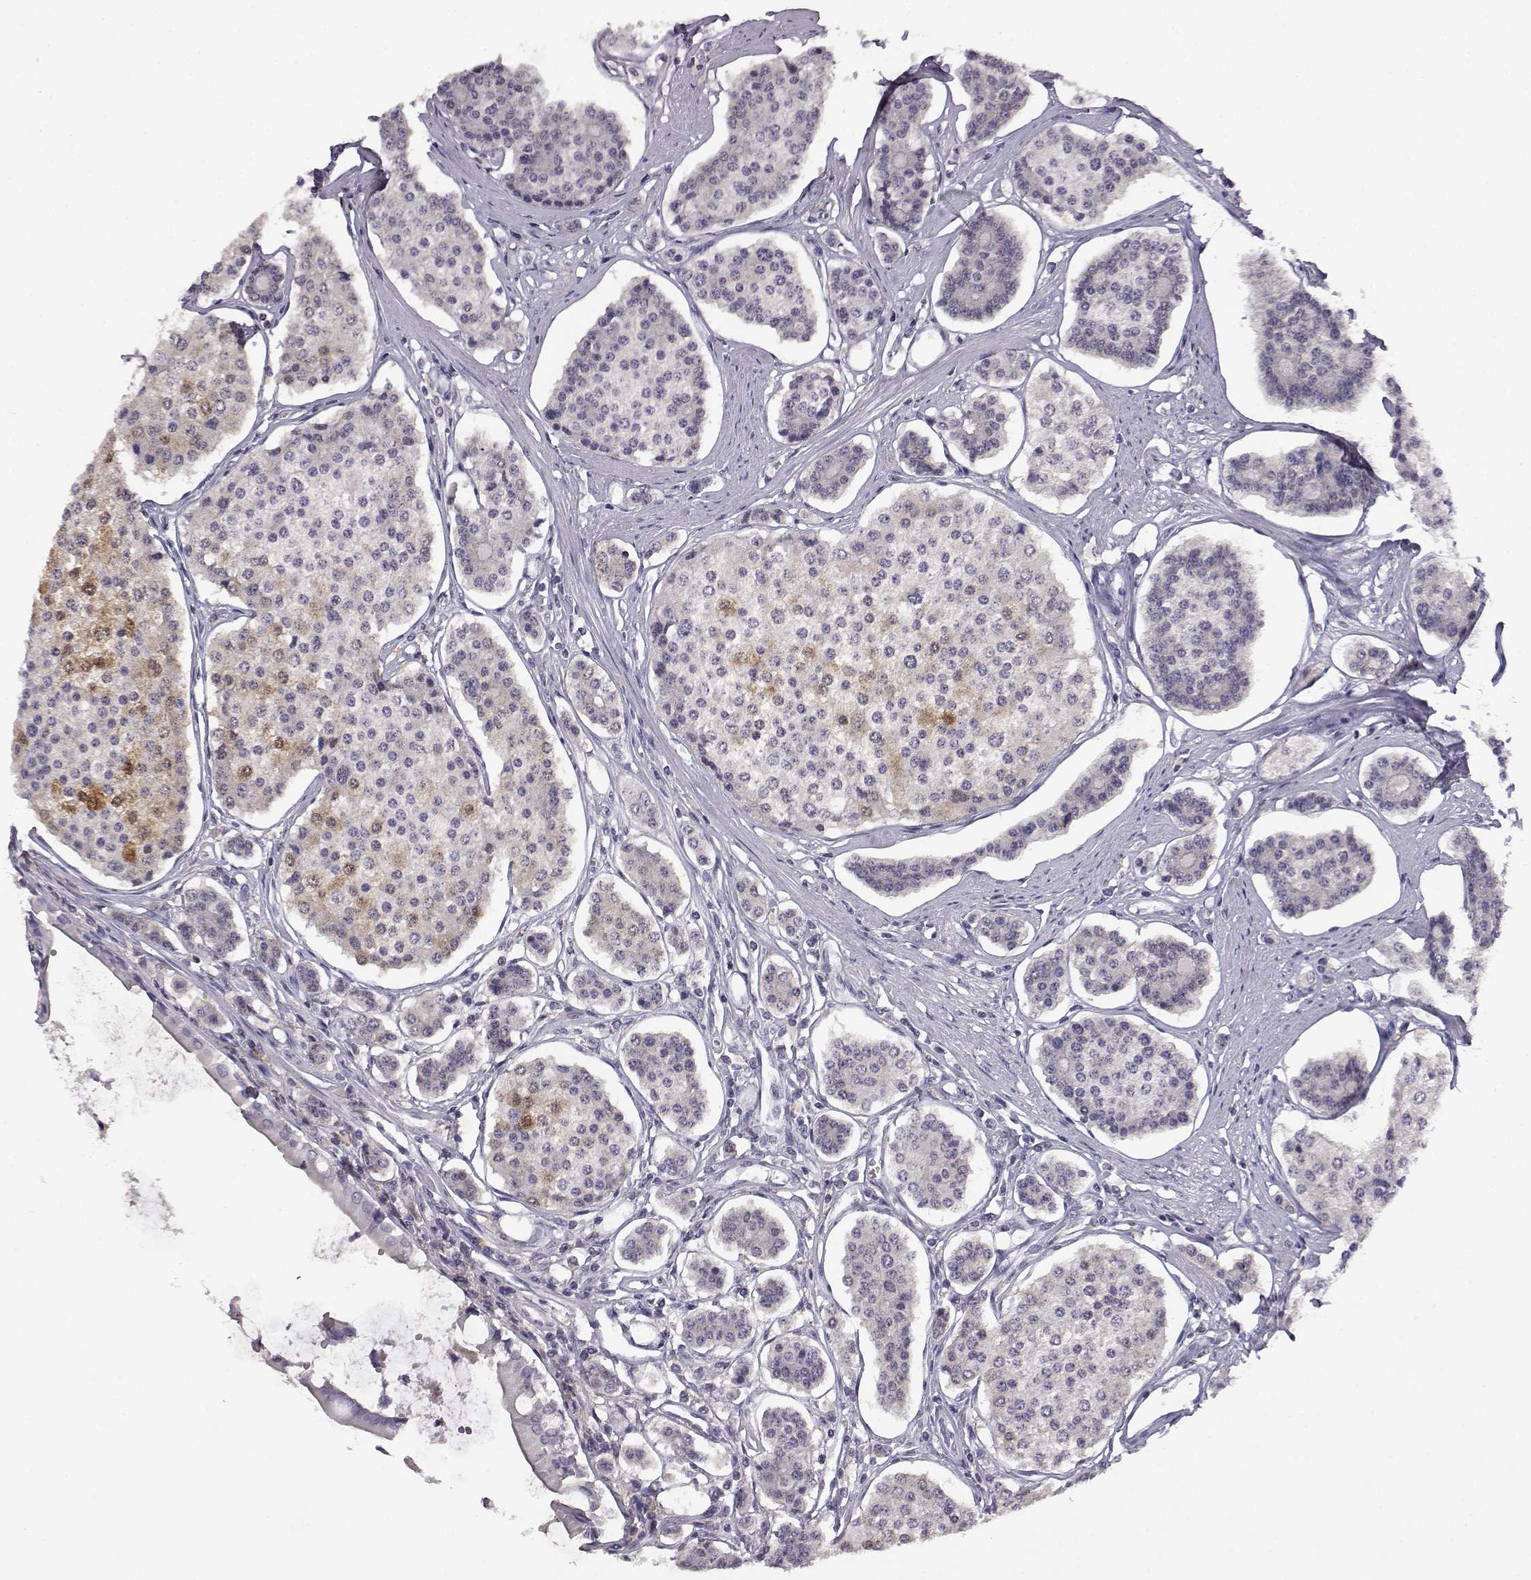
{"staining": {"intensity": "weak", "quantity": "<25%", "location": "cytoplasmic/membranous,nuclear"}, "tissue": "carcinoid", "cell_type": "Tumor cells", "image_type": "cancer", "snomed": [{"axis": "morphology", "description": "Carcinoid, malignant, NOS"}, {"axis": "topography", "description": "Small intestine"}], "caption": "Tumor cells are negative for protein expression in human carcinoid. The staining was performed using DAB to visualize the protein expression in brown, while the nuclei were stained in blue with hematoxylin (Magnification: 20x).", "gene": "AKR1B1", "patient": {"sex": "female", "age": 65}}